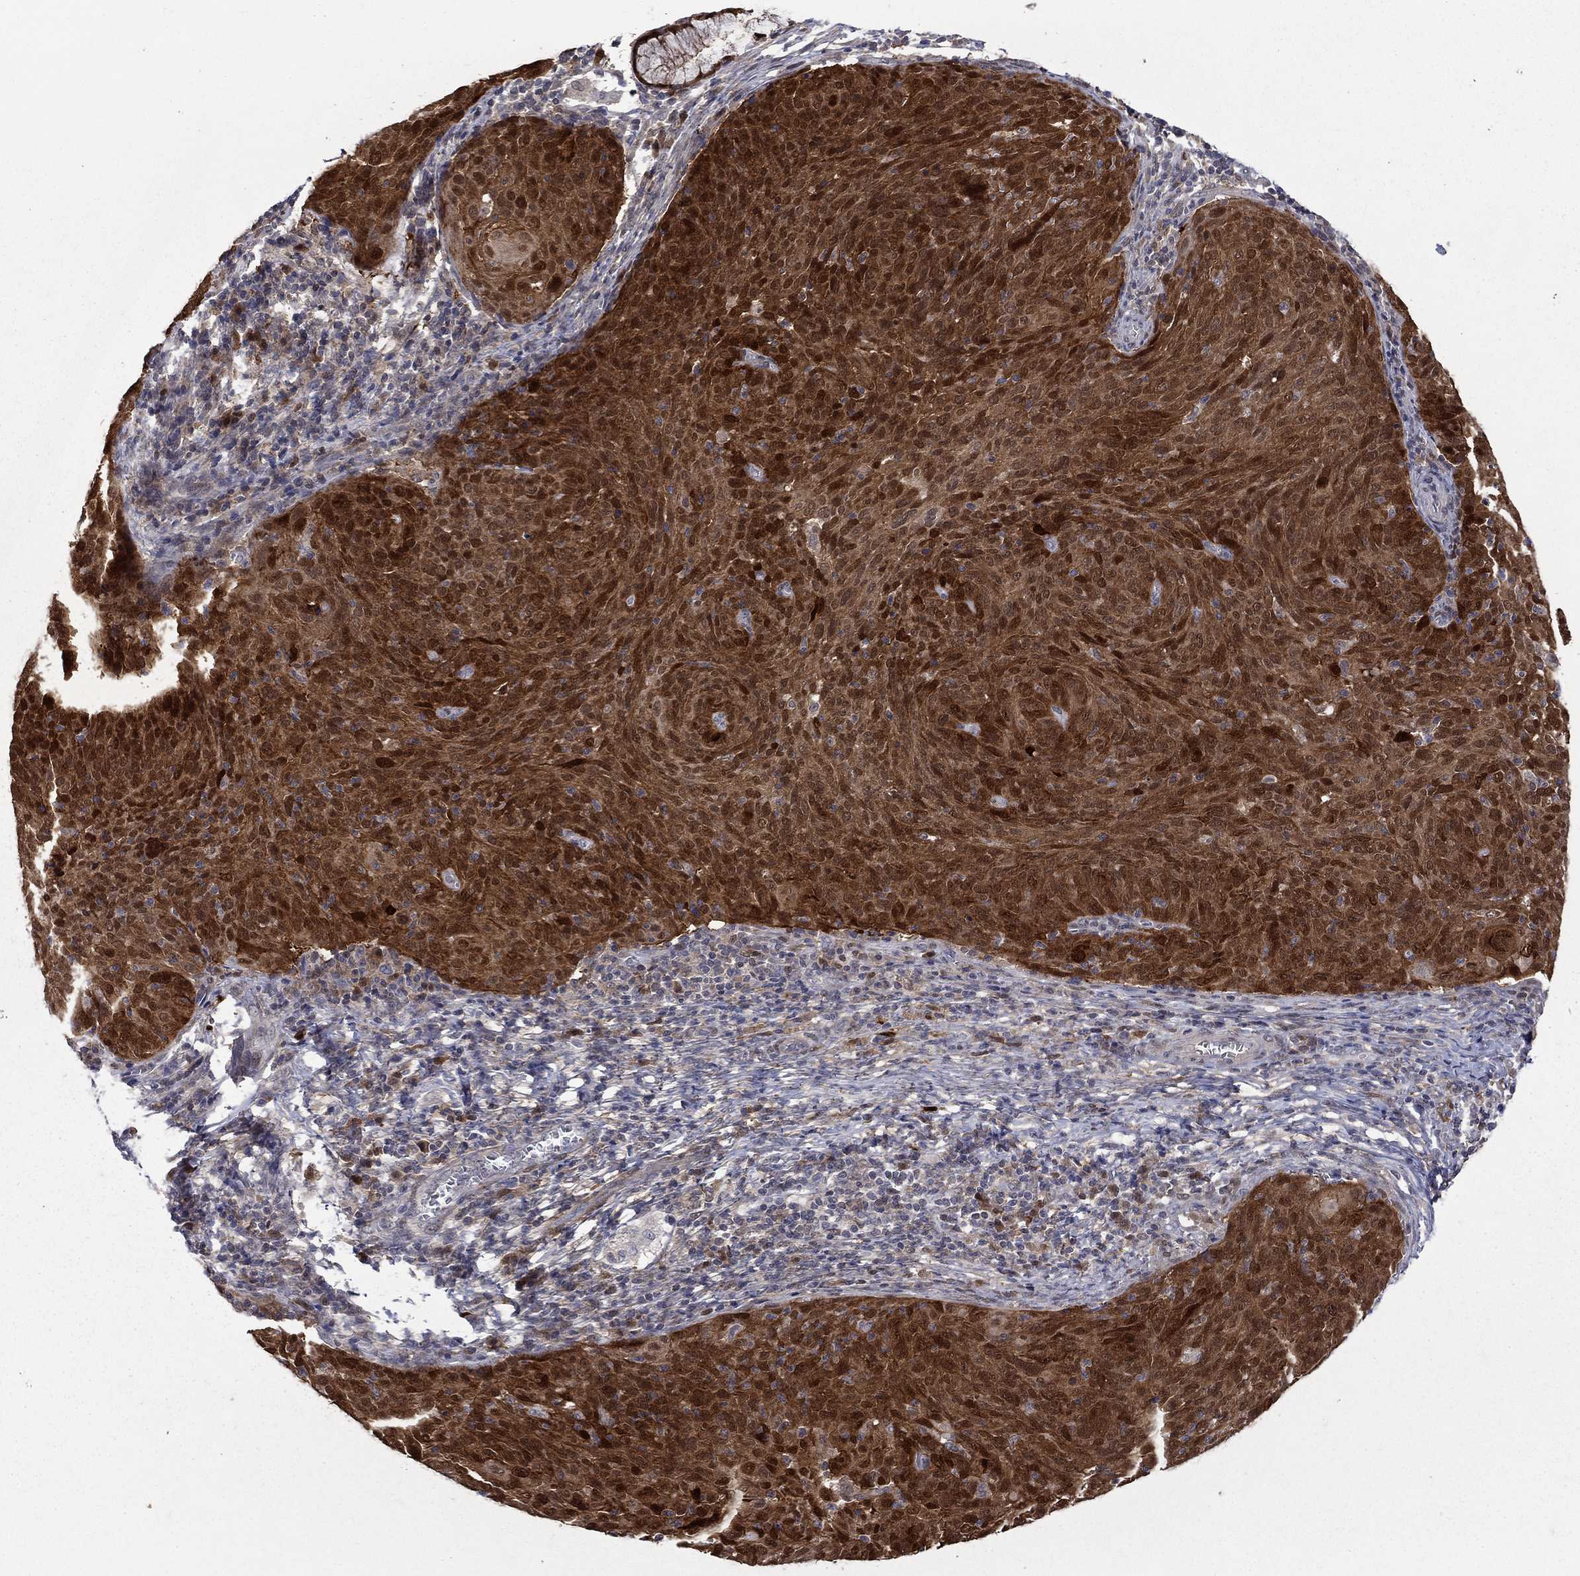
{"staining": {"intensity": "strong", "quantity": ">75%", "location": "cytoplasmic/membranous"}, "tissue": "cervical cancer", "cell_type": "Tumor cells", "image_type": "cancer", "snomed": [{"axis": "morphology", "description": "Squamous cell carcinoma, NOS"}, {"axis": "topography", "description": "Cervix"}], "caption": "Cervical cancer stained with immunohistochemistry shows strong cytoplasmic/membranous staining in about >75% of tumor cells.", "gene": "CBR1", "patient": {"sex": "female", "age": 39}}